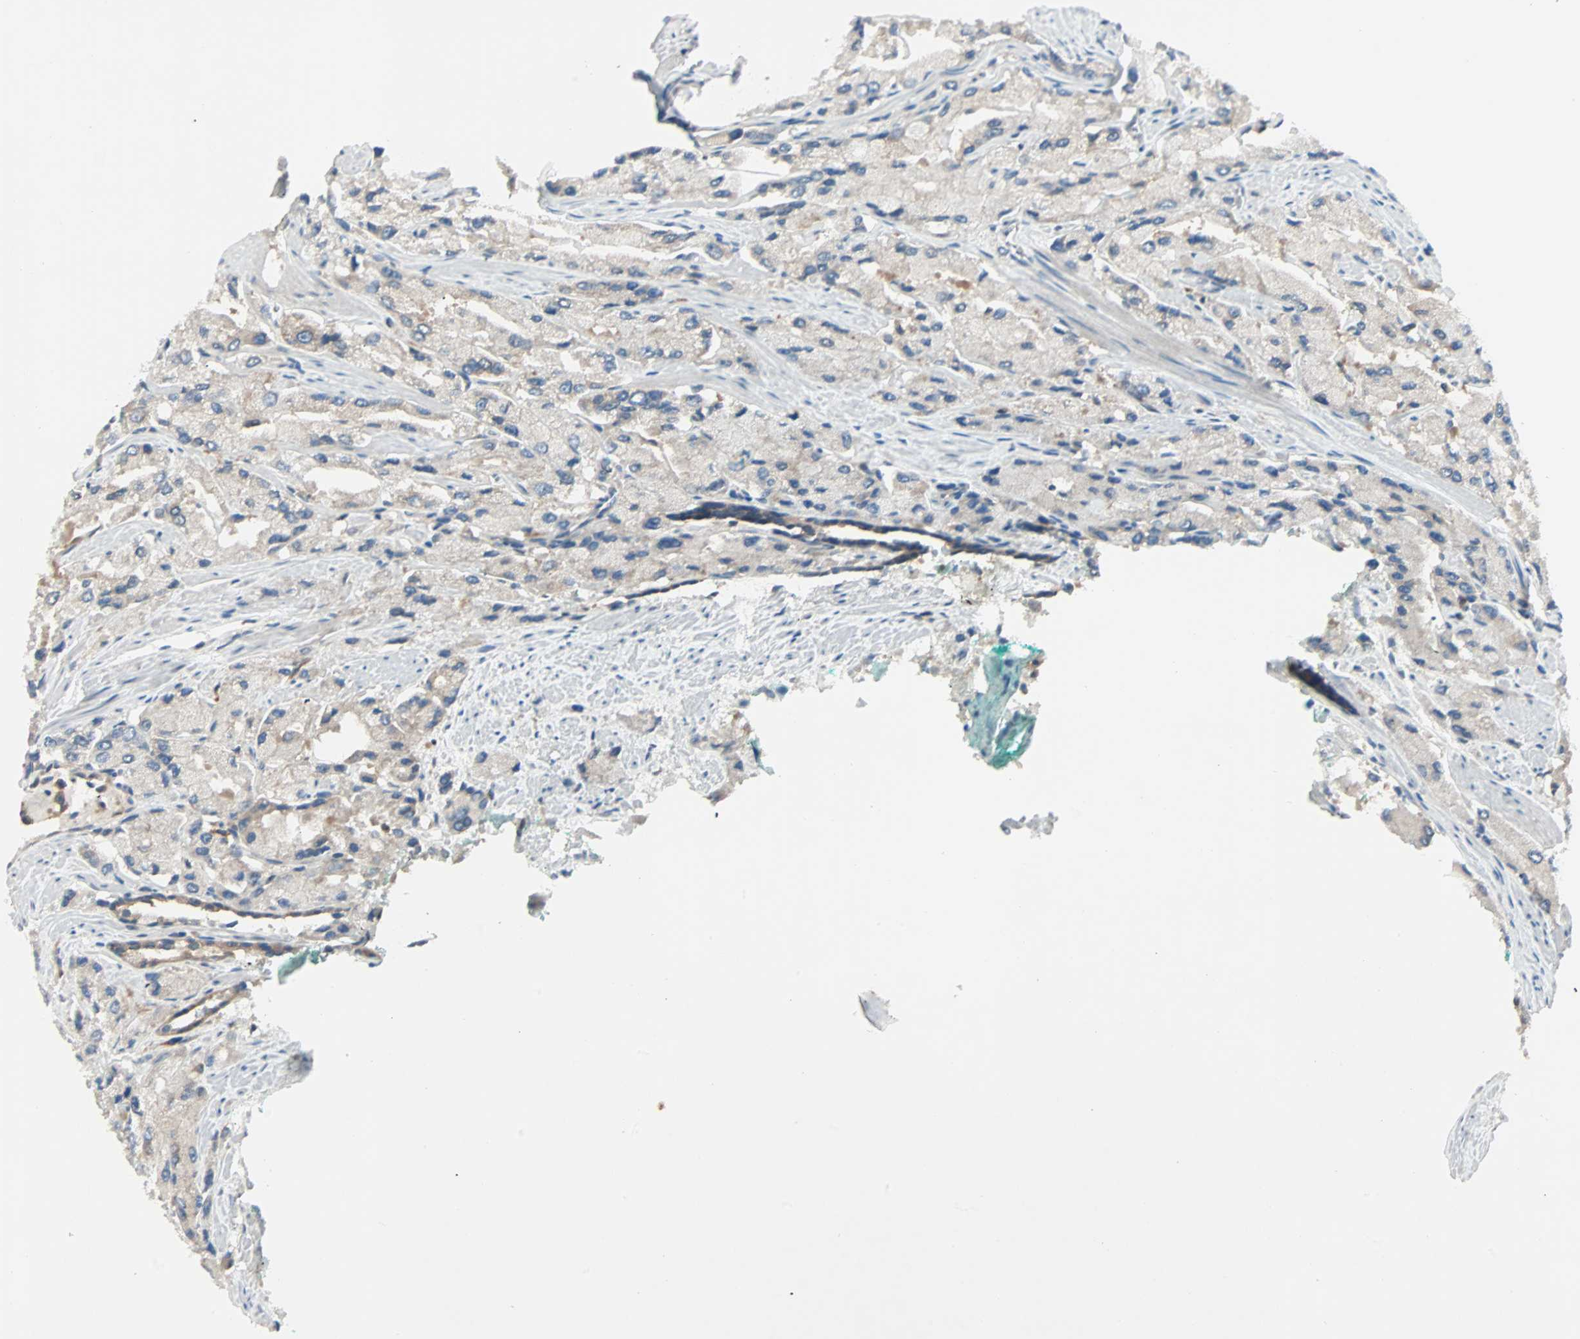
{"staining": {"intensity": "weak", "quantity": "<25%", "location": "cytoplasmic/membranous"}, "tissue": "prostate cancer", "cell_type": "Tumor cells", "image_type": "cancer", "snomed": [{"axis": "morphology", "description": "Adenocarcinoma, High grade"}, {"axis": "topography", "description": "Prostate"}], "caption": "The IHC image has no significant staining in tumor cells of prostate cancer tissue. (Brightfield microscopy of DAB IHC at high magnification).", "gene": "SMIM8", "patient": {"sex": "male", "age": 58}}